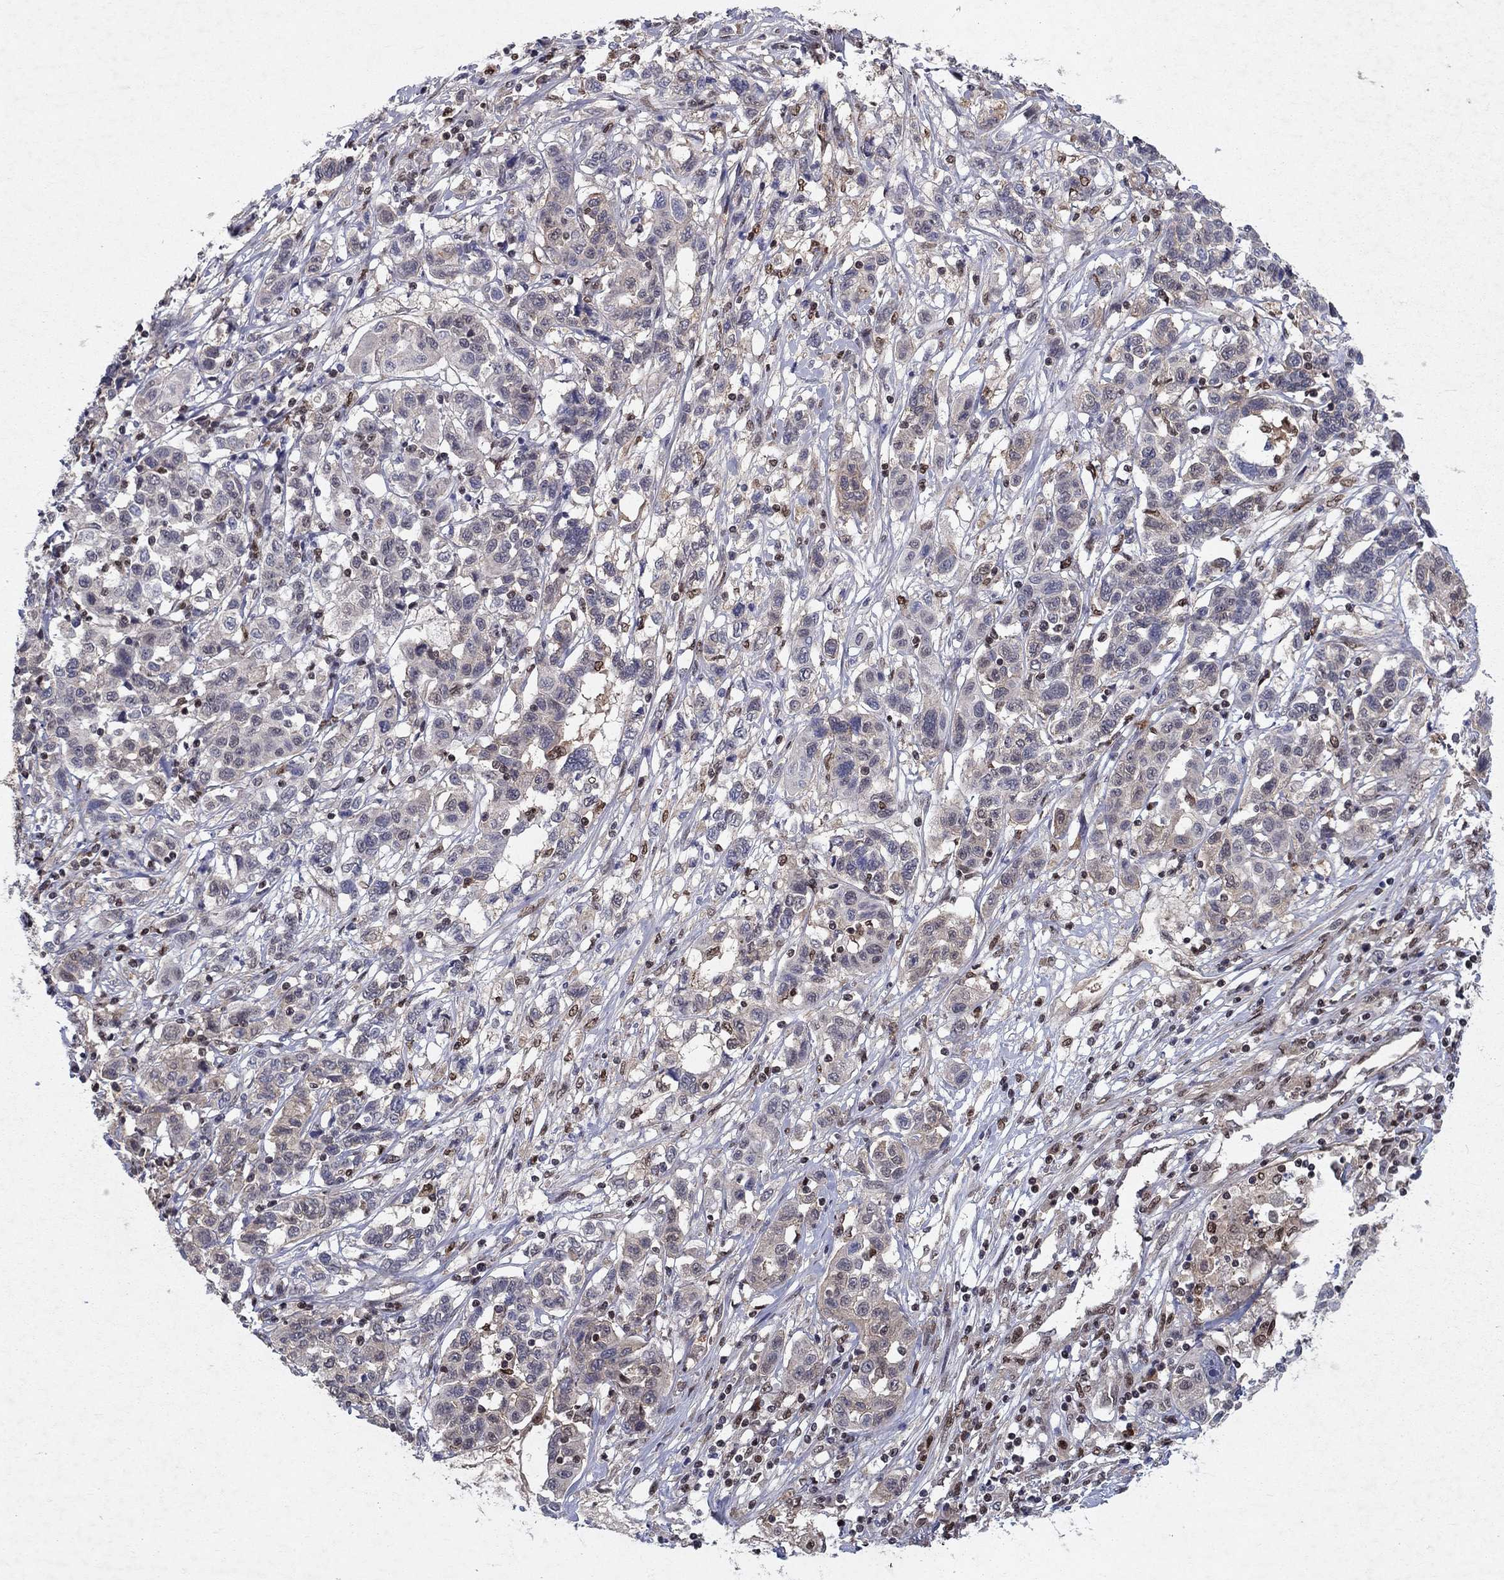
{"staining": {"intensity": "negative", "quantity": "none", "location": "none"}, "tissue": "liver cancer", "cell_type": "Tumor cells", "image_type": "cancer", "snomed": [{"axis": "morphology", "description": "Adenocarcinoma, NOS"}, {"axis": "morphology", "description": "Cholangiocarcinoma"}, {"axis": "topography", "description": "Liver"}], "caption": "High power microscopy micrograph of an immunohistochemistry (IHC) micrograph of cholangiocarcinoma (liver), revealing no significant staining in tumor cells.", "gene": "CRTC1", "patient": {"sex": "male", "age": 64}}